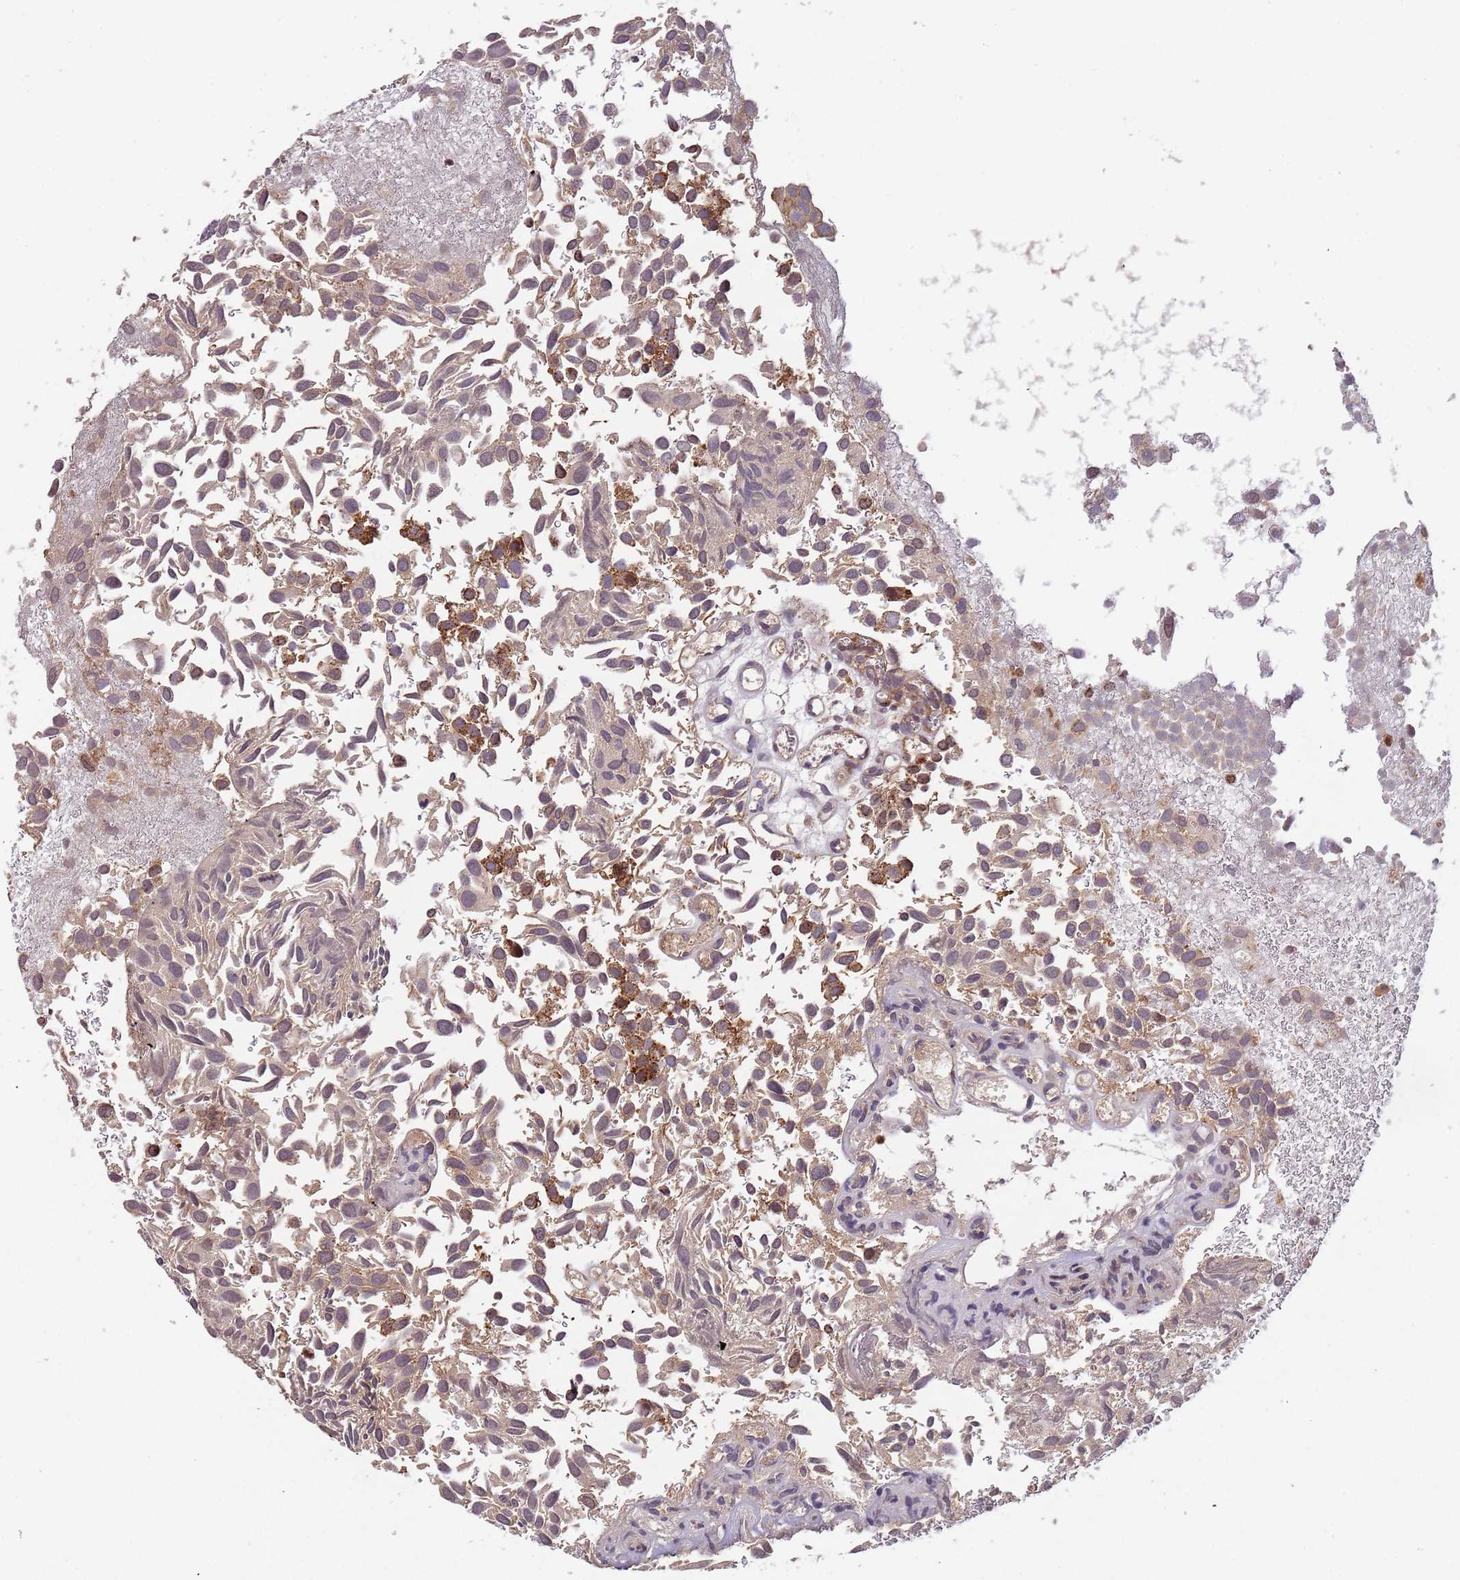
{"staining": {"intensity": "moderate", "quantity": "25%-75%", "location": "cytoplasmic/membranous"}, "tissue": "urothelial cancer", "cell_type": "Tumor cells", "image_type": "cancer", "snomed": [{"axis": "morphology", "description": "Urothelial carcinoma, Low grade"}, {"axis": "topography", "description": "Urinary bladder"}], "caption": "Tumor cells show medium levels of moderate cytoplasmic/membranous positivity in about 25%-75% of cells in urothelial cancer.", "gene": "KANSL1L", "patient": {"sex": "male", "age": 88}}